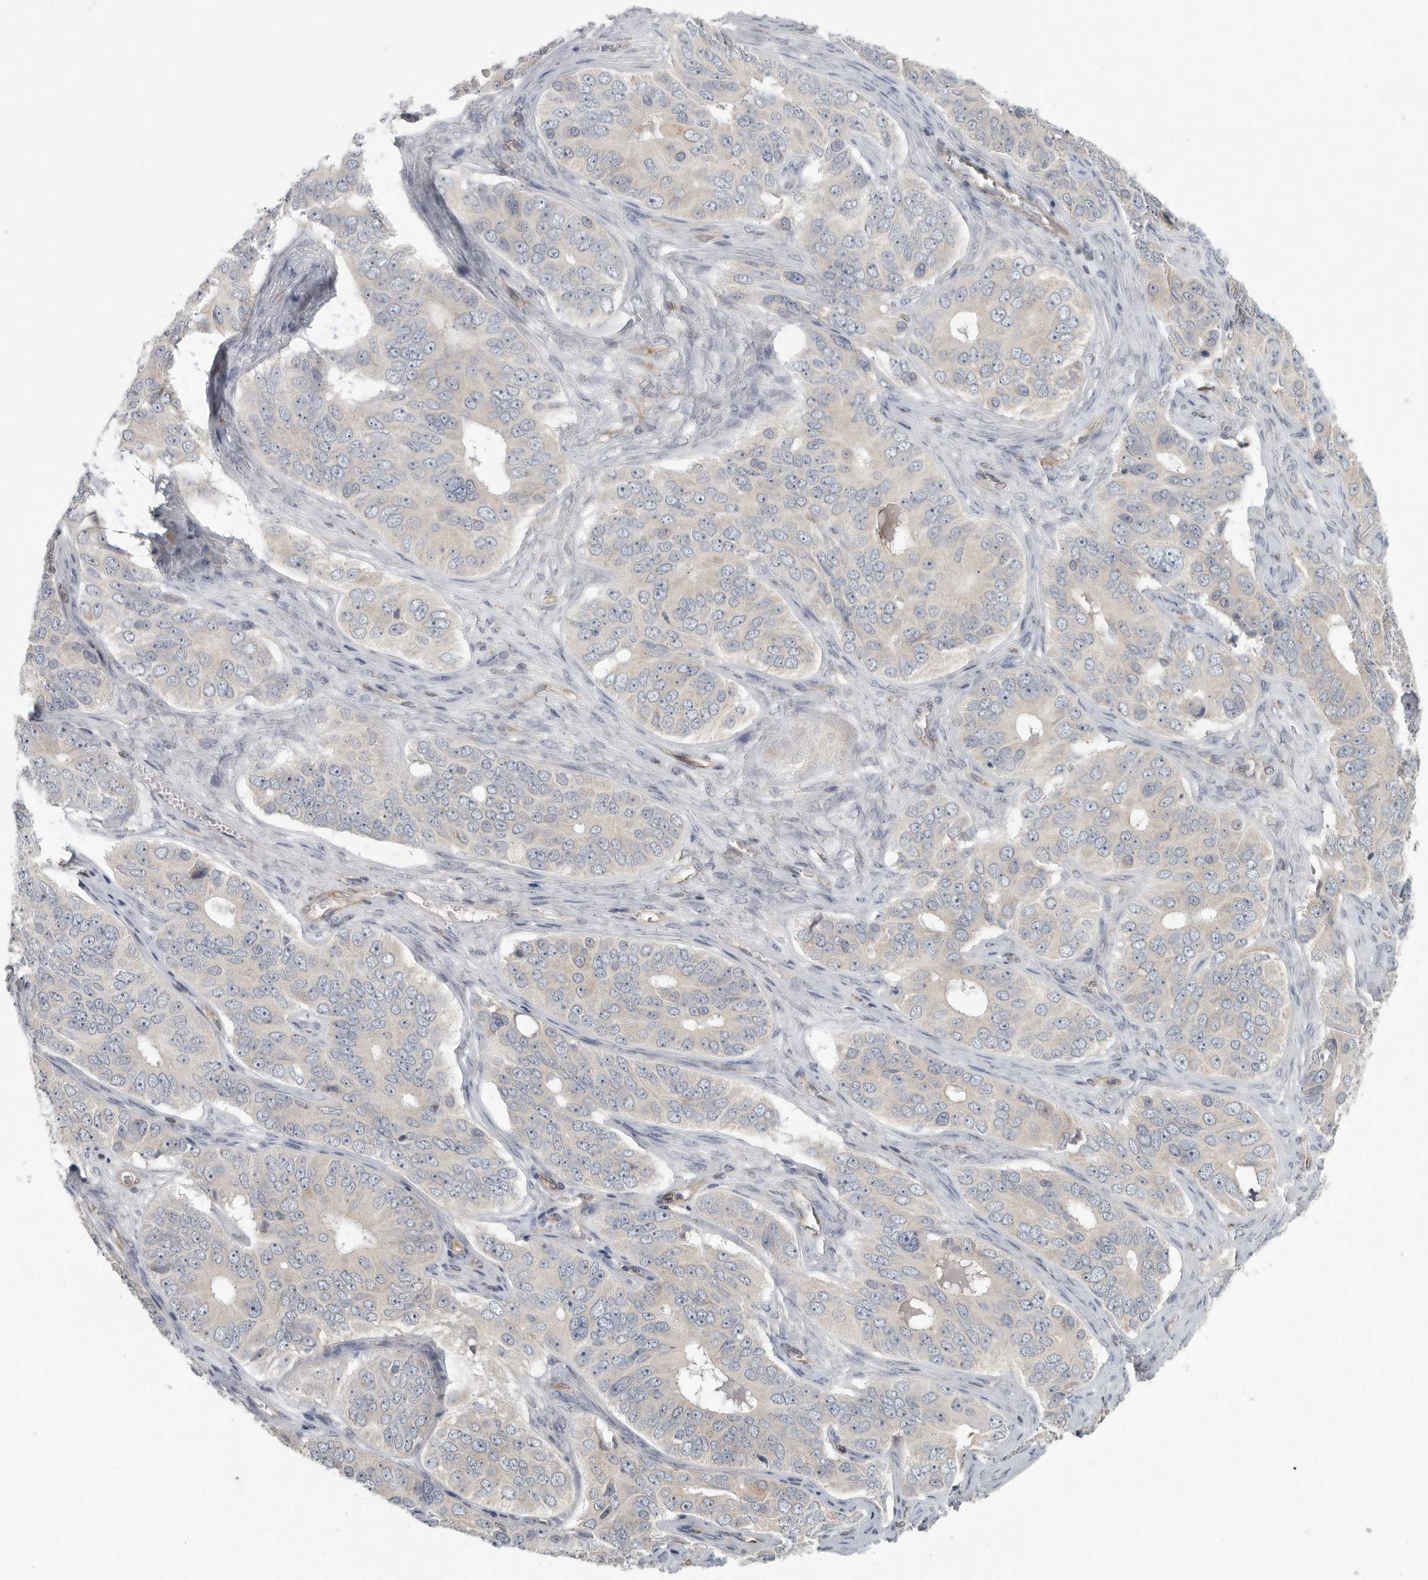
{"staining": {"intensity": "weak", "quantity": "<25%", "location": "cytoplasmic/membranous"}, "tissue": "ovarian cancer", "cell_type": "Tumor cells", "image_type": "cancer", "snomed": [{"axis": "morphology", "description": "Carcinoma, endometroid"}, {"axis": "topography", "description": "Ovary"}], "caption": "Ovarian cancer (endometroid carcinoma) was stained to show a protein in brown. There is no significant expression in tumor cells.", "gene": "BCAP29", "patient": {"sex": "female", "age": 51}}